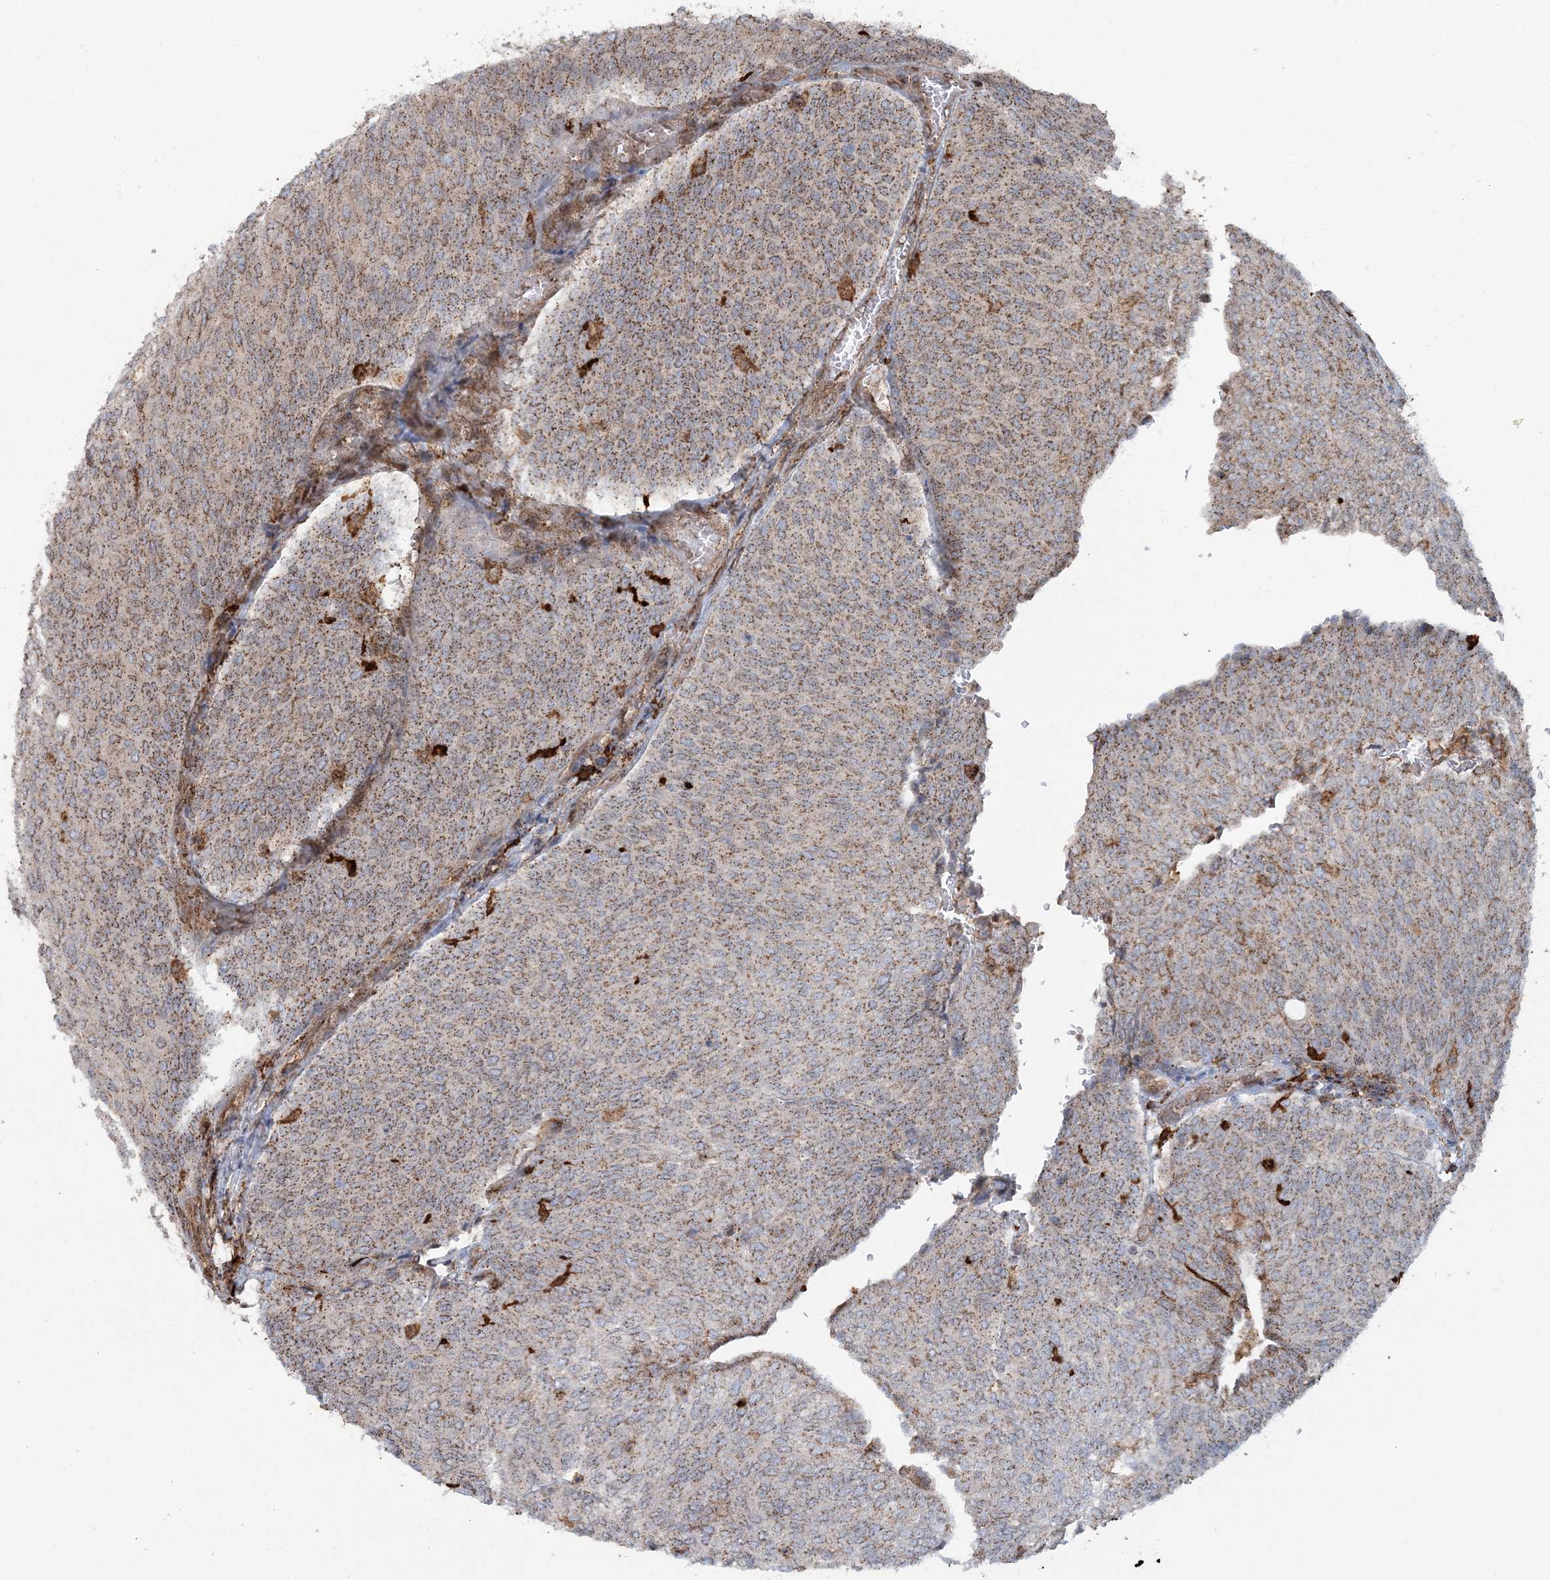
{"staining": {"intensity": "moderate", "quantity": ">75%", "location": "cytoplasmic/membranous"}, "tissue": "urothelial cancer", "cell_type": "Tumor cells", "image_type": "cancer", "snomed": [{"axis": "morphology", "description": "Urothelial carcinoma, Low grade"}, {"axis": "topography", "description": "Urinary bladder"}], "caption": "Low-grade urothelial carcinoma was stained to show a protein in brown. There is medium levels of moderate cytoplasmic/membranous positivity in about >75% of tumor cells.", "gene": "TRAF3IP2", "patient": {"sex": "female", "age": 79}}